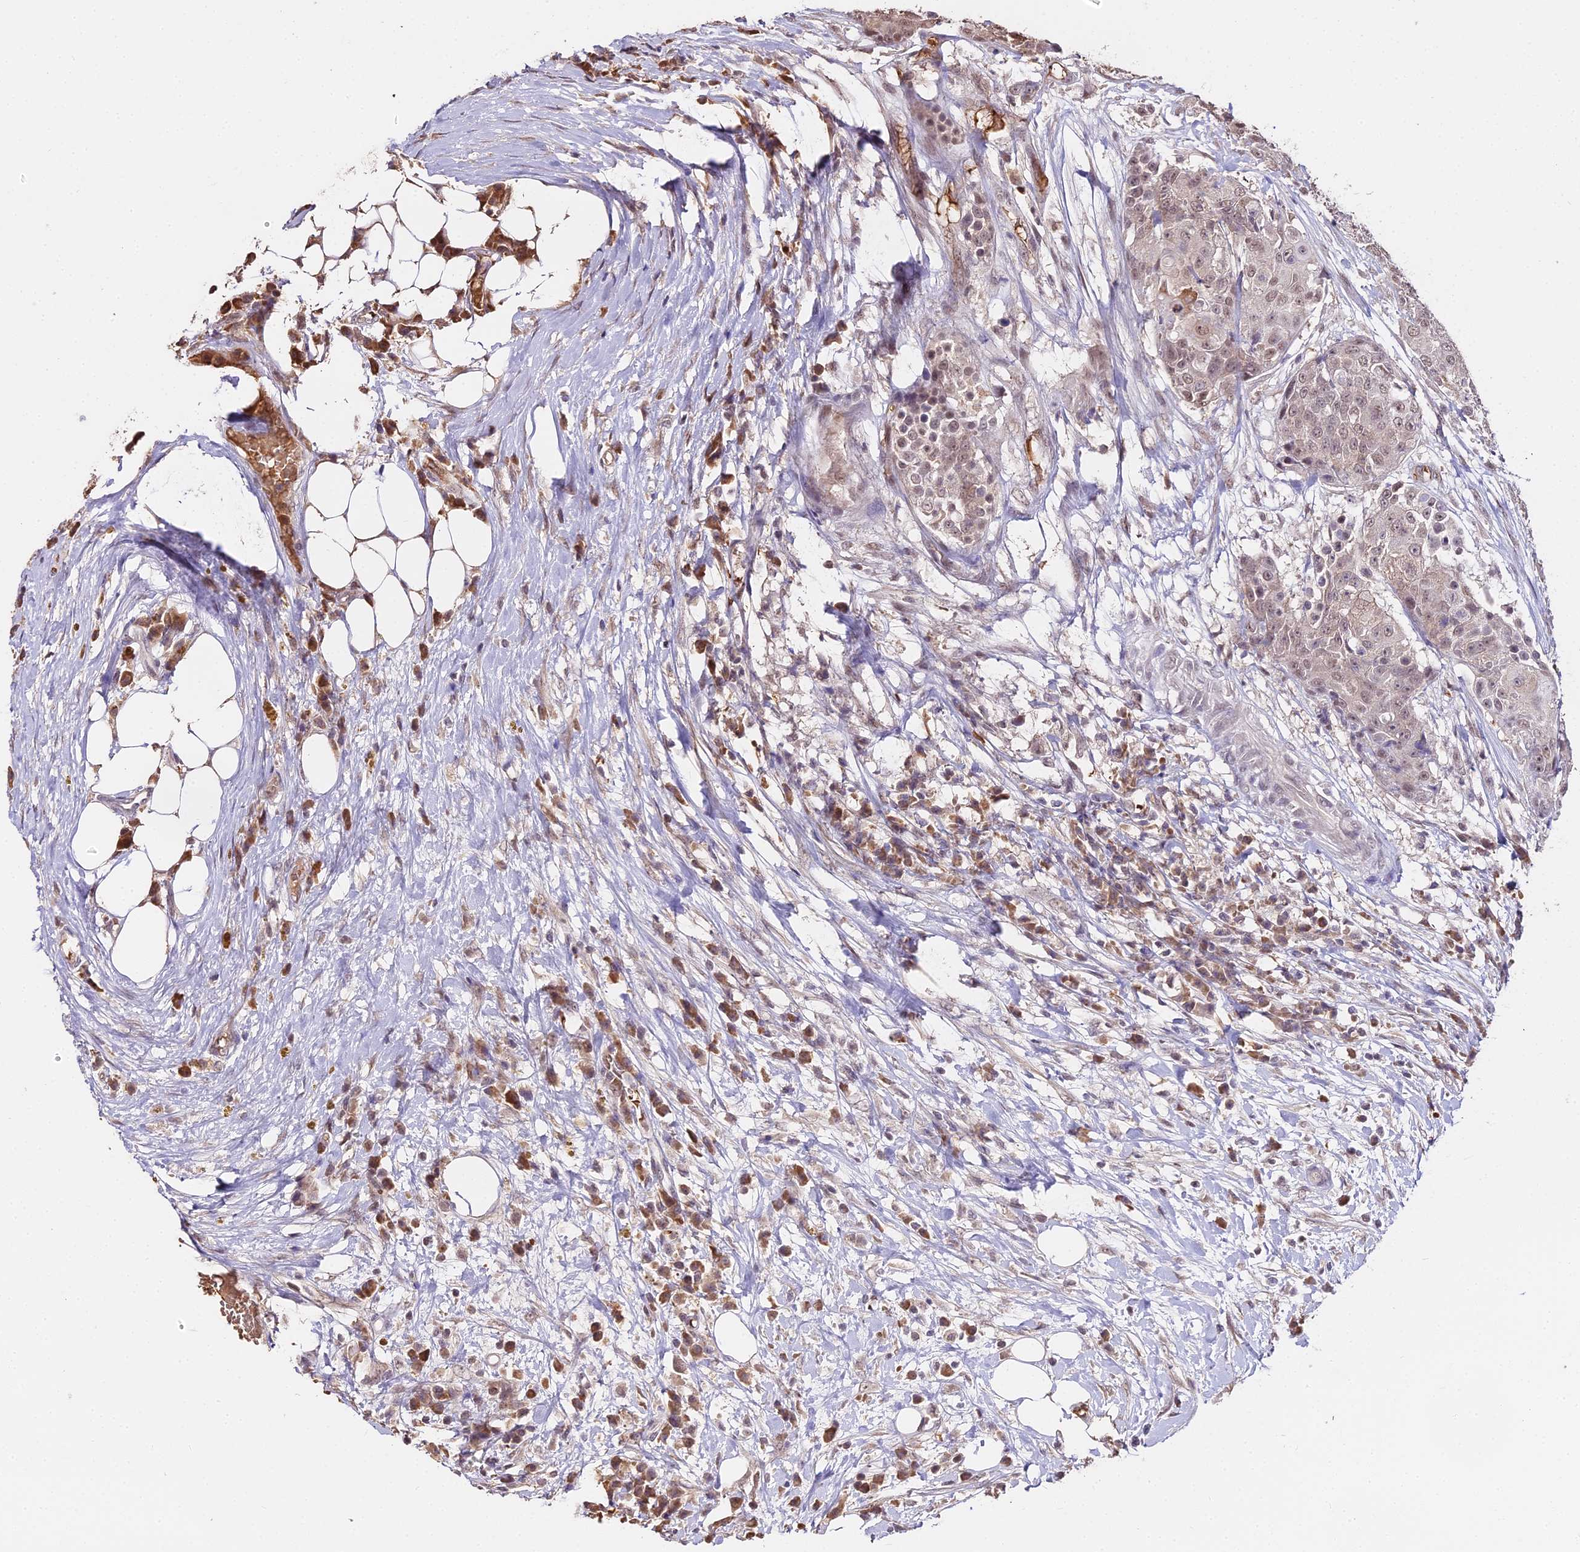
{"staining": {"intensity": "weak", "quantity": "<25%", "location": "cytoplasmic/membranous,nuclear"}, "tissue": "urothelial cancer", "cell_type": "Tumor cells", "image_type": "cancer", "snomed": [{"axis": "morphology", "description": "Urothelial carcinoma, High grade"}, {"axis": "topography", "description": "Urinary bladder"}], "caption": "This is an immunohistochemistry (IHC) image of urothelial carcinoma (high-grade). There is no staining in tumor cells.", "gene": "ZDBF2", "patient": {"sex": "female", "age": 63}}